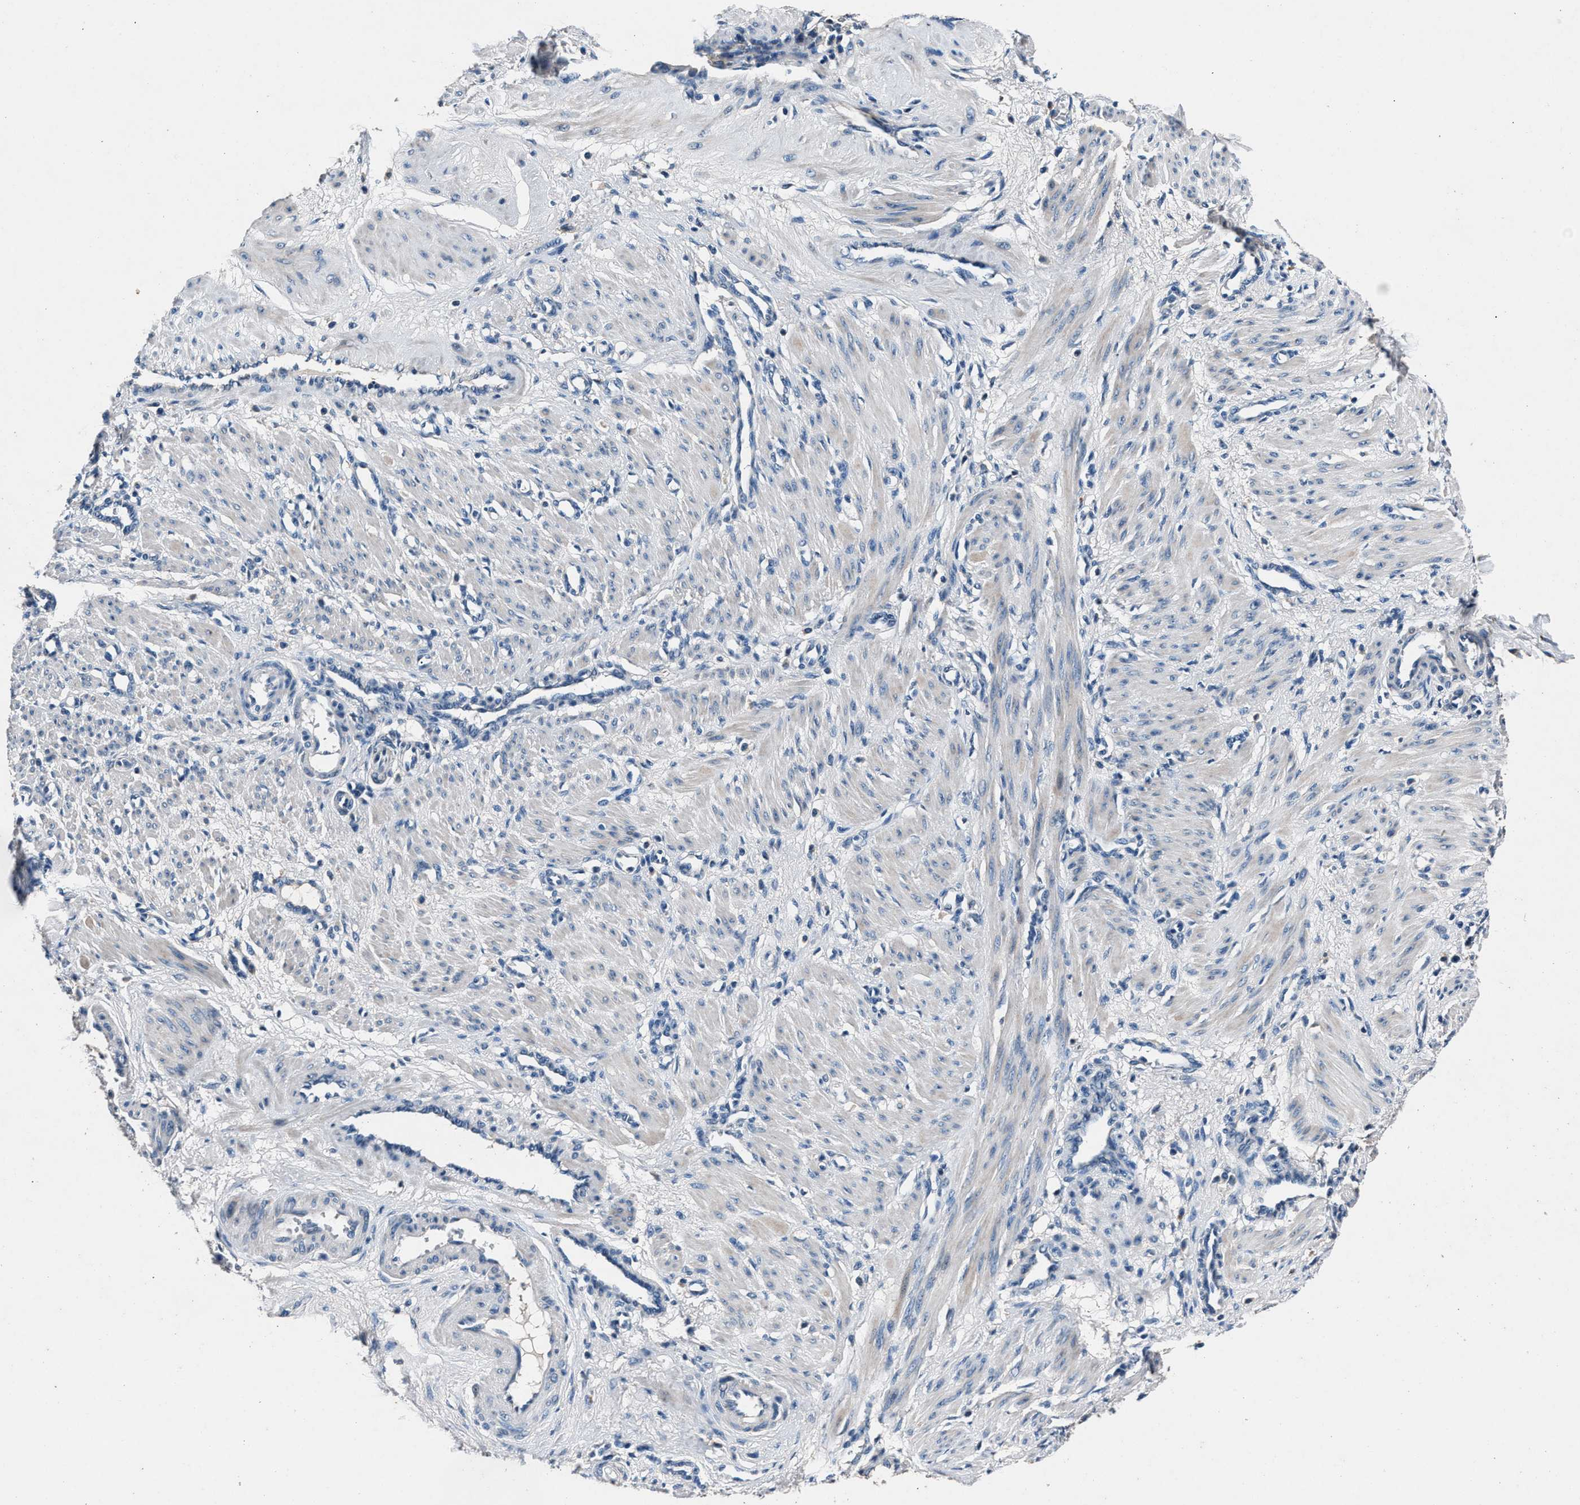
{"staining": {"intensity": "negative", "quantity": "none", "location": "none"}, "tissue": "smooth muscle", "cell_type": "Smooth muscle cells", "image_type": "normal", "snomed": [{"axis": "morphology", "description": "Normal tissue, NOS"}, {"axis": "topography", "description": "Endometrium"}], "caption": "This image is of unremarkable smooth muscle stained with IHC to label a protein in brown with the nuclei are counter-stained blue. There is no positivity in smooth muscle cells. (Immunohistochemistry, brightfield microscopy, high magnification).", "gene": "DENND6B", "patient": {"sex": "female", "age": 33}}